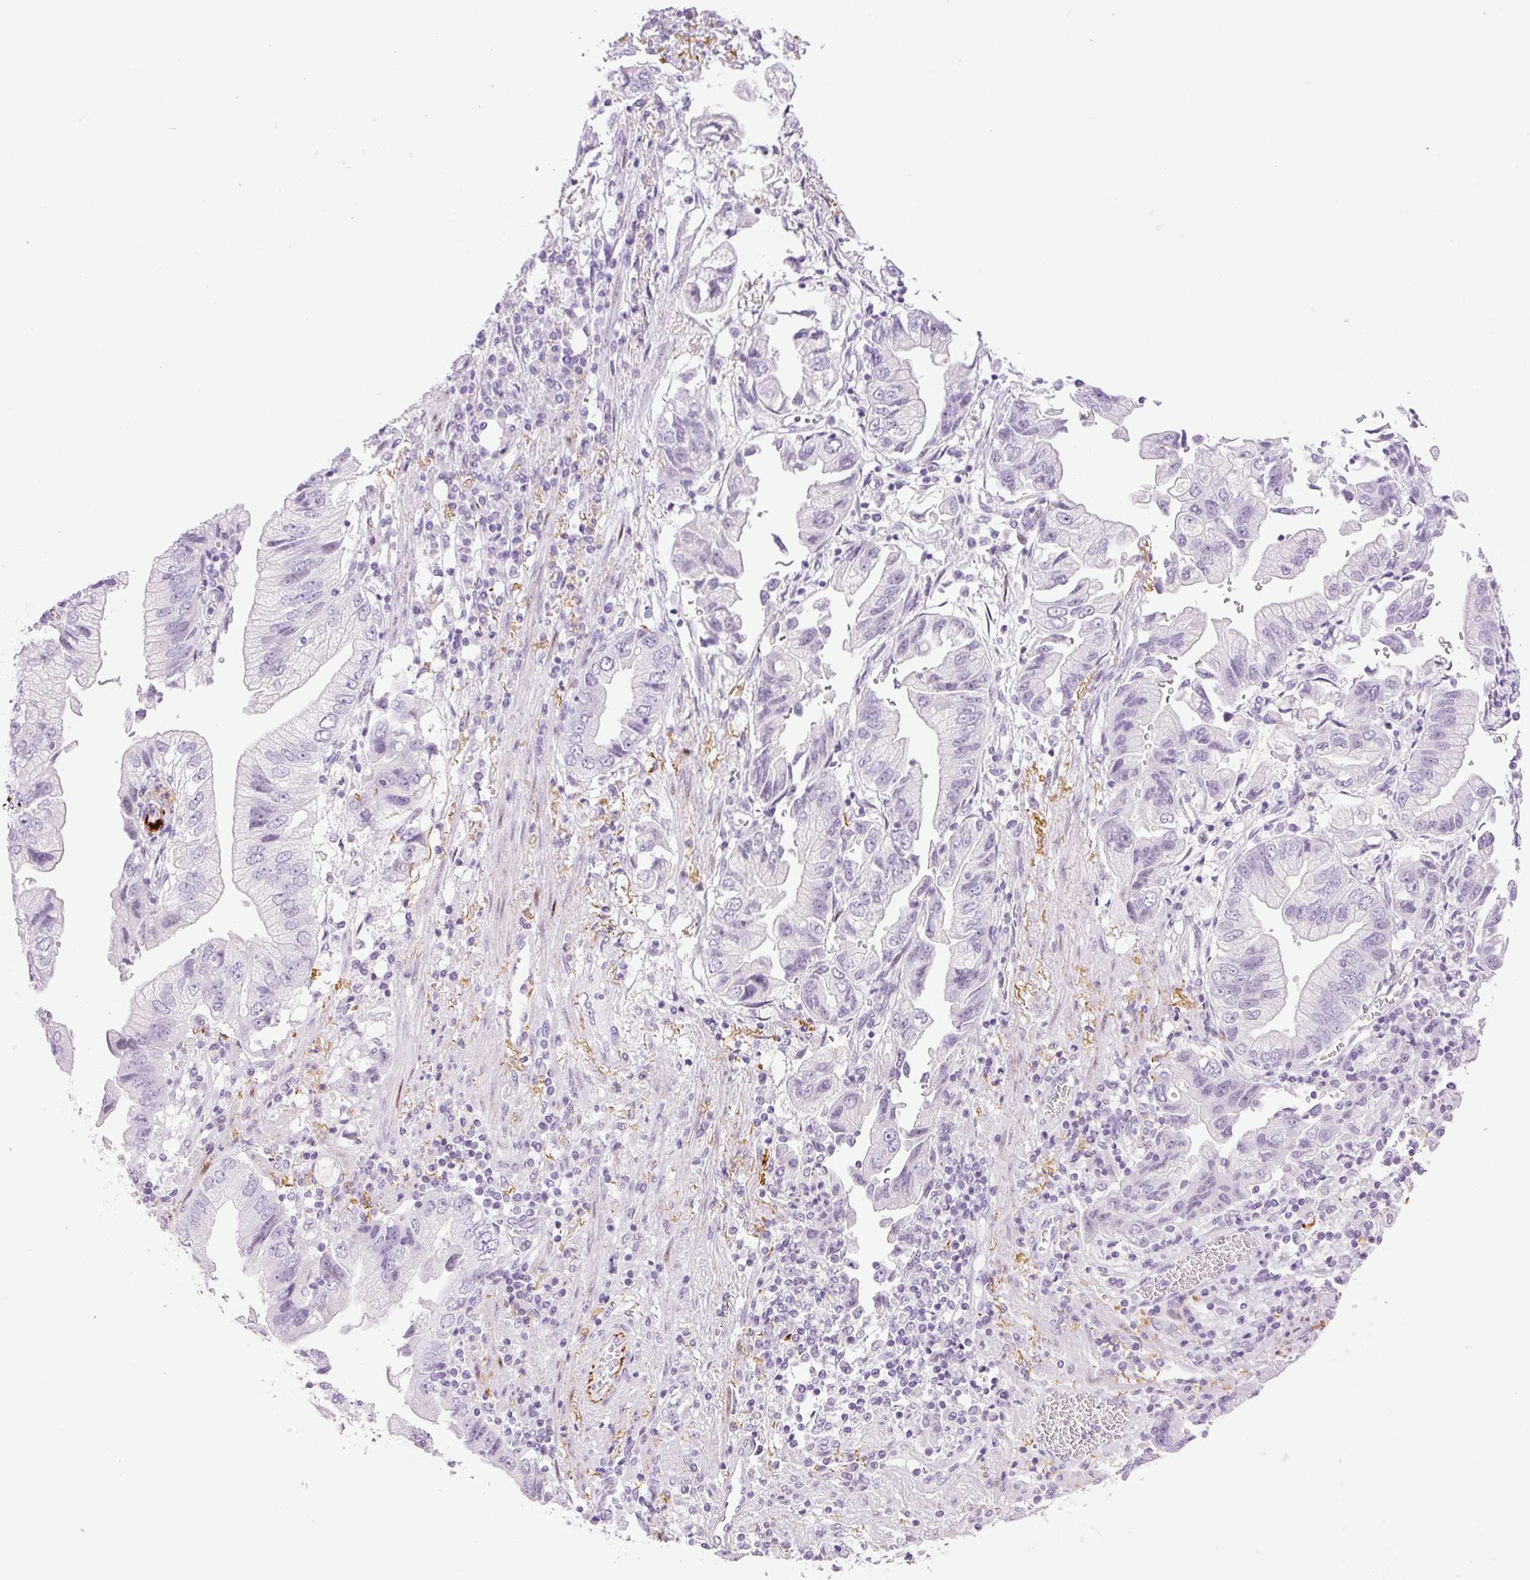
{"staining": {"intensity": "negative", "quantity": "none", "location": "none"}, "tissue": "stomach cancer", "cell_type": "Tumor cells", "image_type": "cancer", "snomed": [{"axis": "morphology", "description": "Adenocarcinoma, NOS"}, {"axis": "topography", "description": "Stomach"}], "caption": "Image shows no protein staining in tumor cells of adenocarcinoma (stomach) tissue.", "gene": "SP140L", "patient": {"sex": "male", "age": 62}}